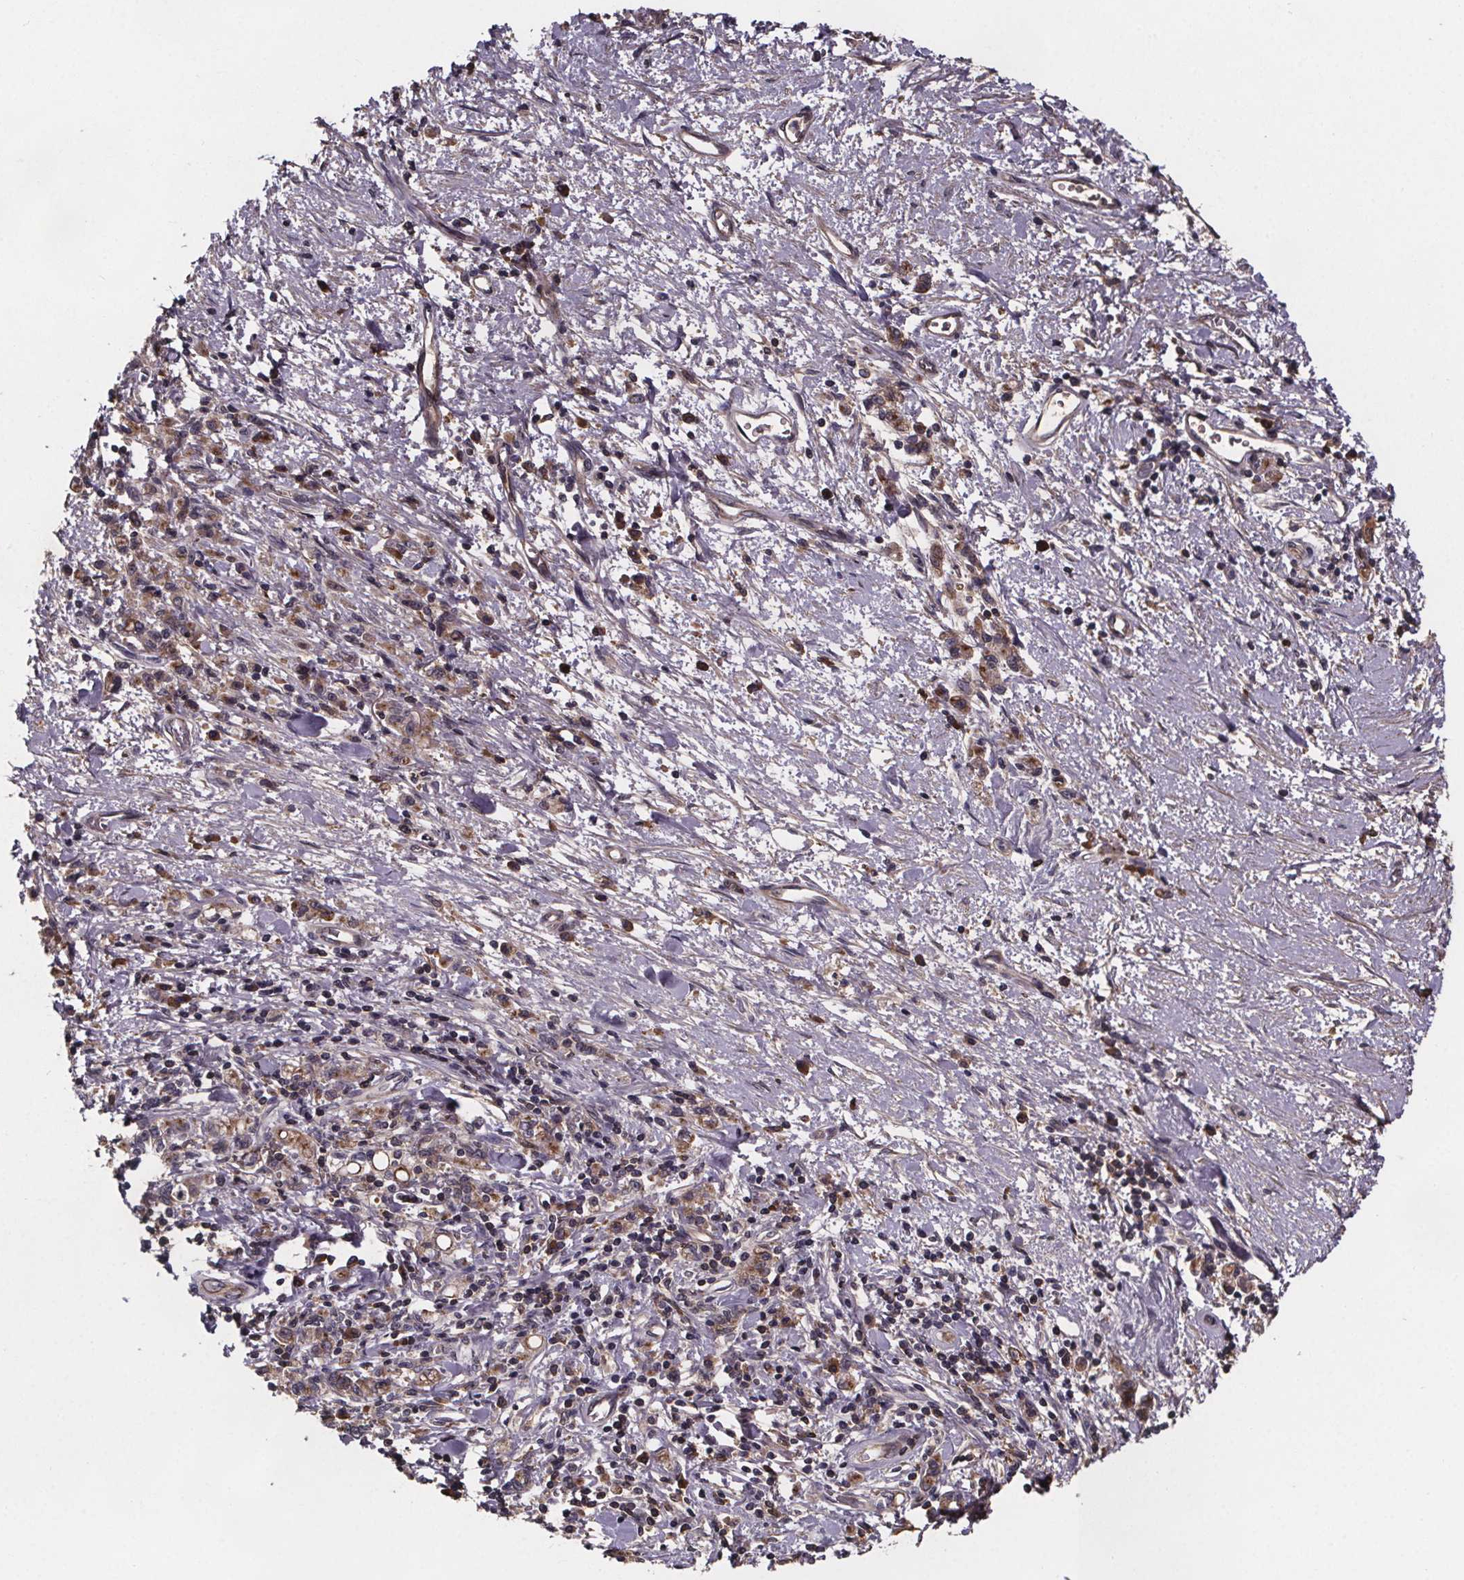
{"staining": {"intensity": "moderate", "quantity": ">75%", "location": "cytoplasmic/membranous"}, "tissue": "stomach cancer", "cell_type": "Tumor cells", "image_type": "cancer", "snomed": [{"axis": "morphology", "description": "Adenocarcinoma, NOS"}, {"axis": "topography", "description": "Stomach"}], "caption": "Human adenocarcinoma (stomach) stained with a brown dye exhibits moderate cytoplasmic/membranous positive positivity in about >75% of tumor cells.", "gene": "FASTKD3", "patient": {"sex": "male", "age": 77}}